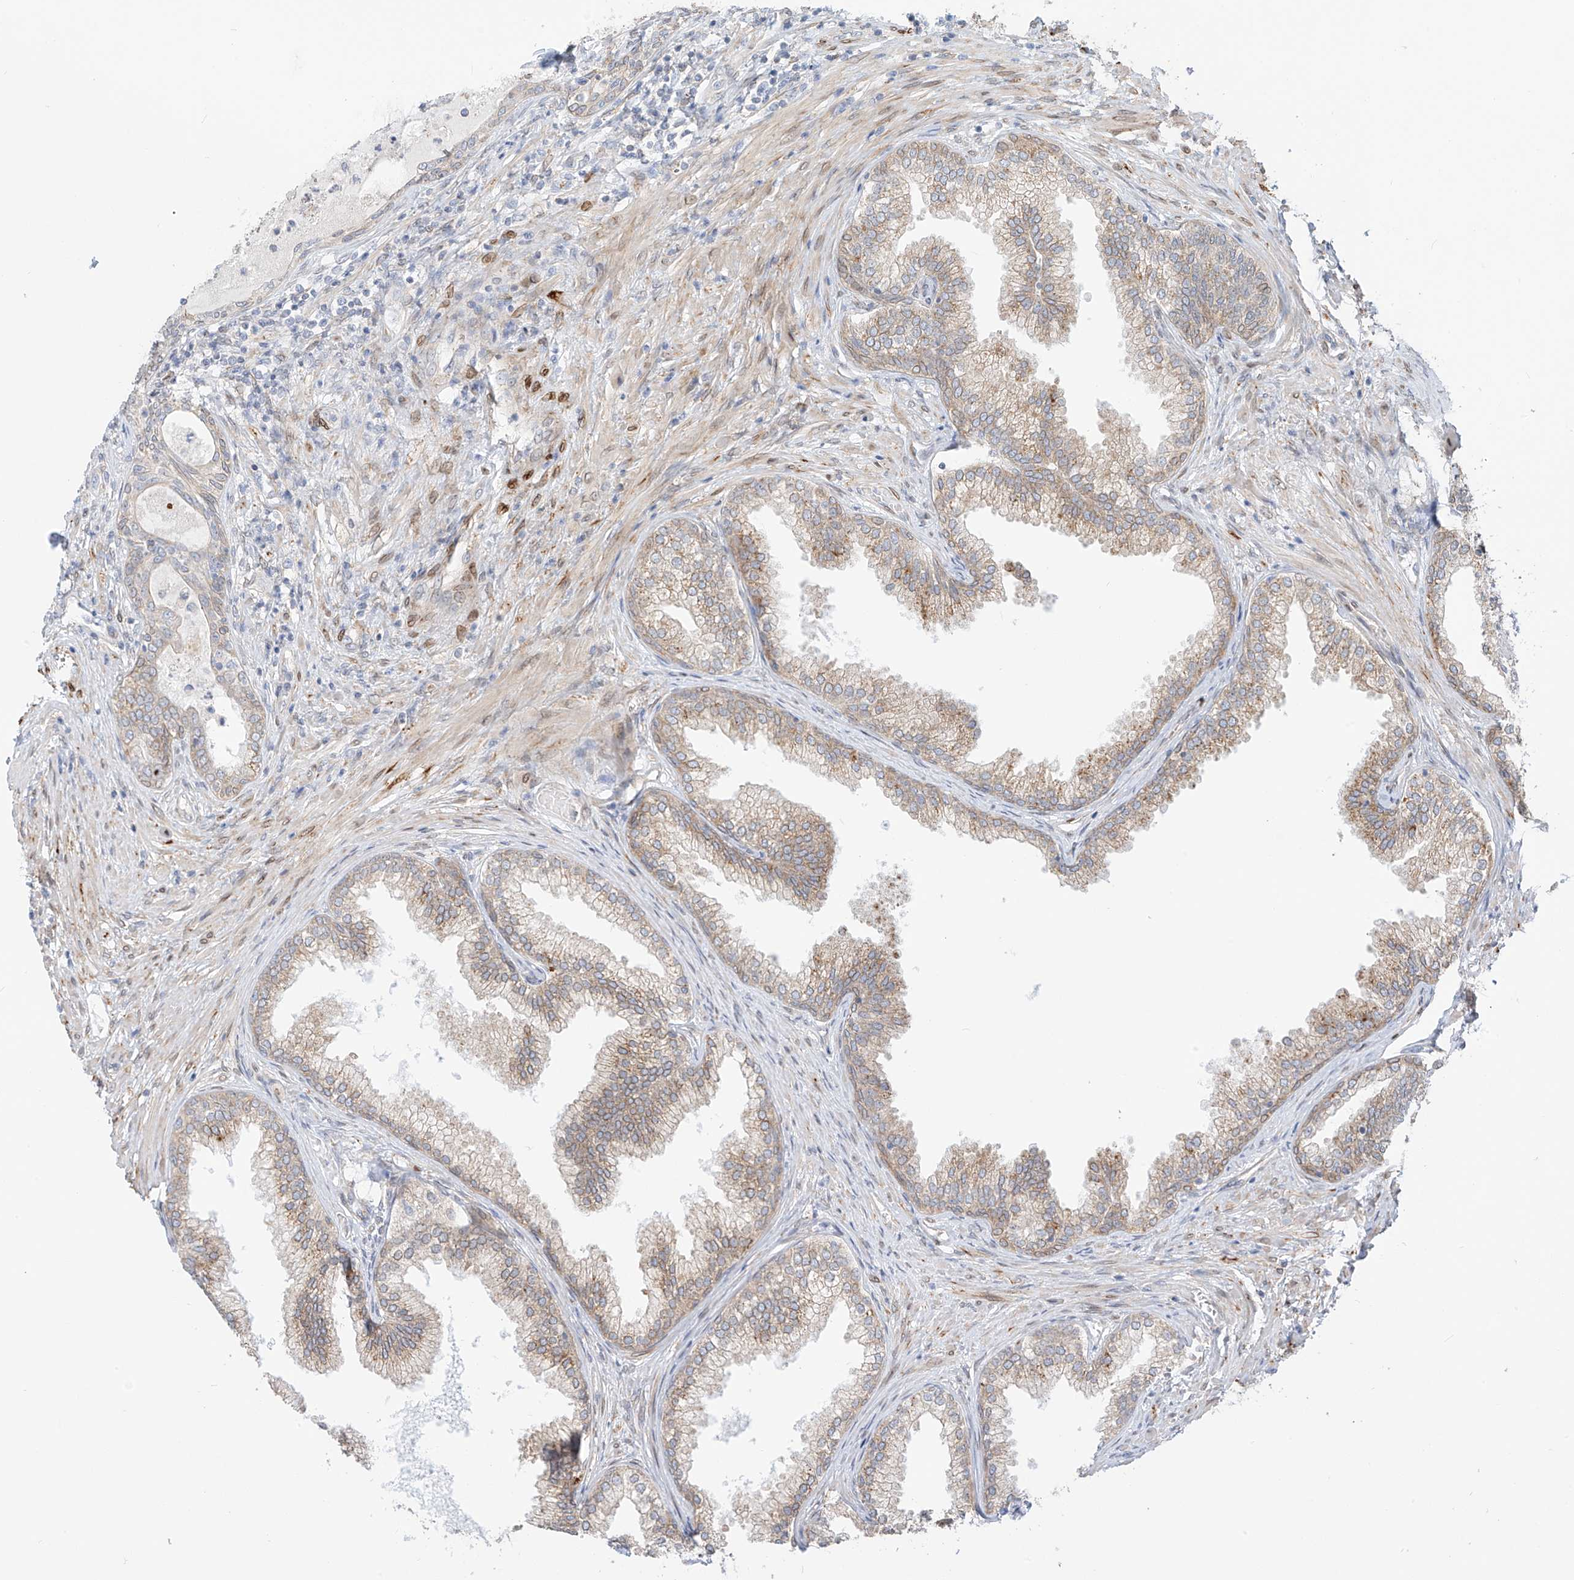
{"staining": {"intensity": "moderate", "quantity": ">75%", "location": "cytoplasmic/membranous"}, "tissue": "prostate", "cell_type": "Glandular cells", "image_type": "normal", "snomed": [{"axis": "morphology", "description": "Normal tissue, NOS"}, {"axis": "topography", "description": "Prostate"}], "caption": "Protein staining of benign prostate reveals moderate cytoplasmic/membranous staining in approximately >75% of glandular cells. The staining was performed using DAB, with brown indicating positive protein expression. Nuclei are stained blue with hematoxylin.", "gene": "PCYOX1", "patient": {"sex": "male", "age": 76}}